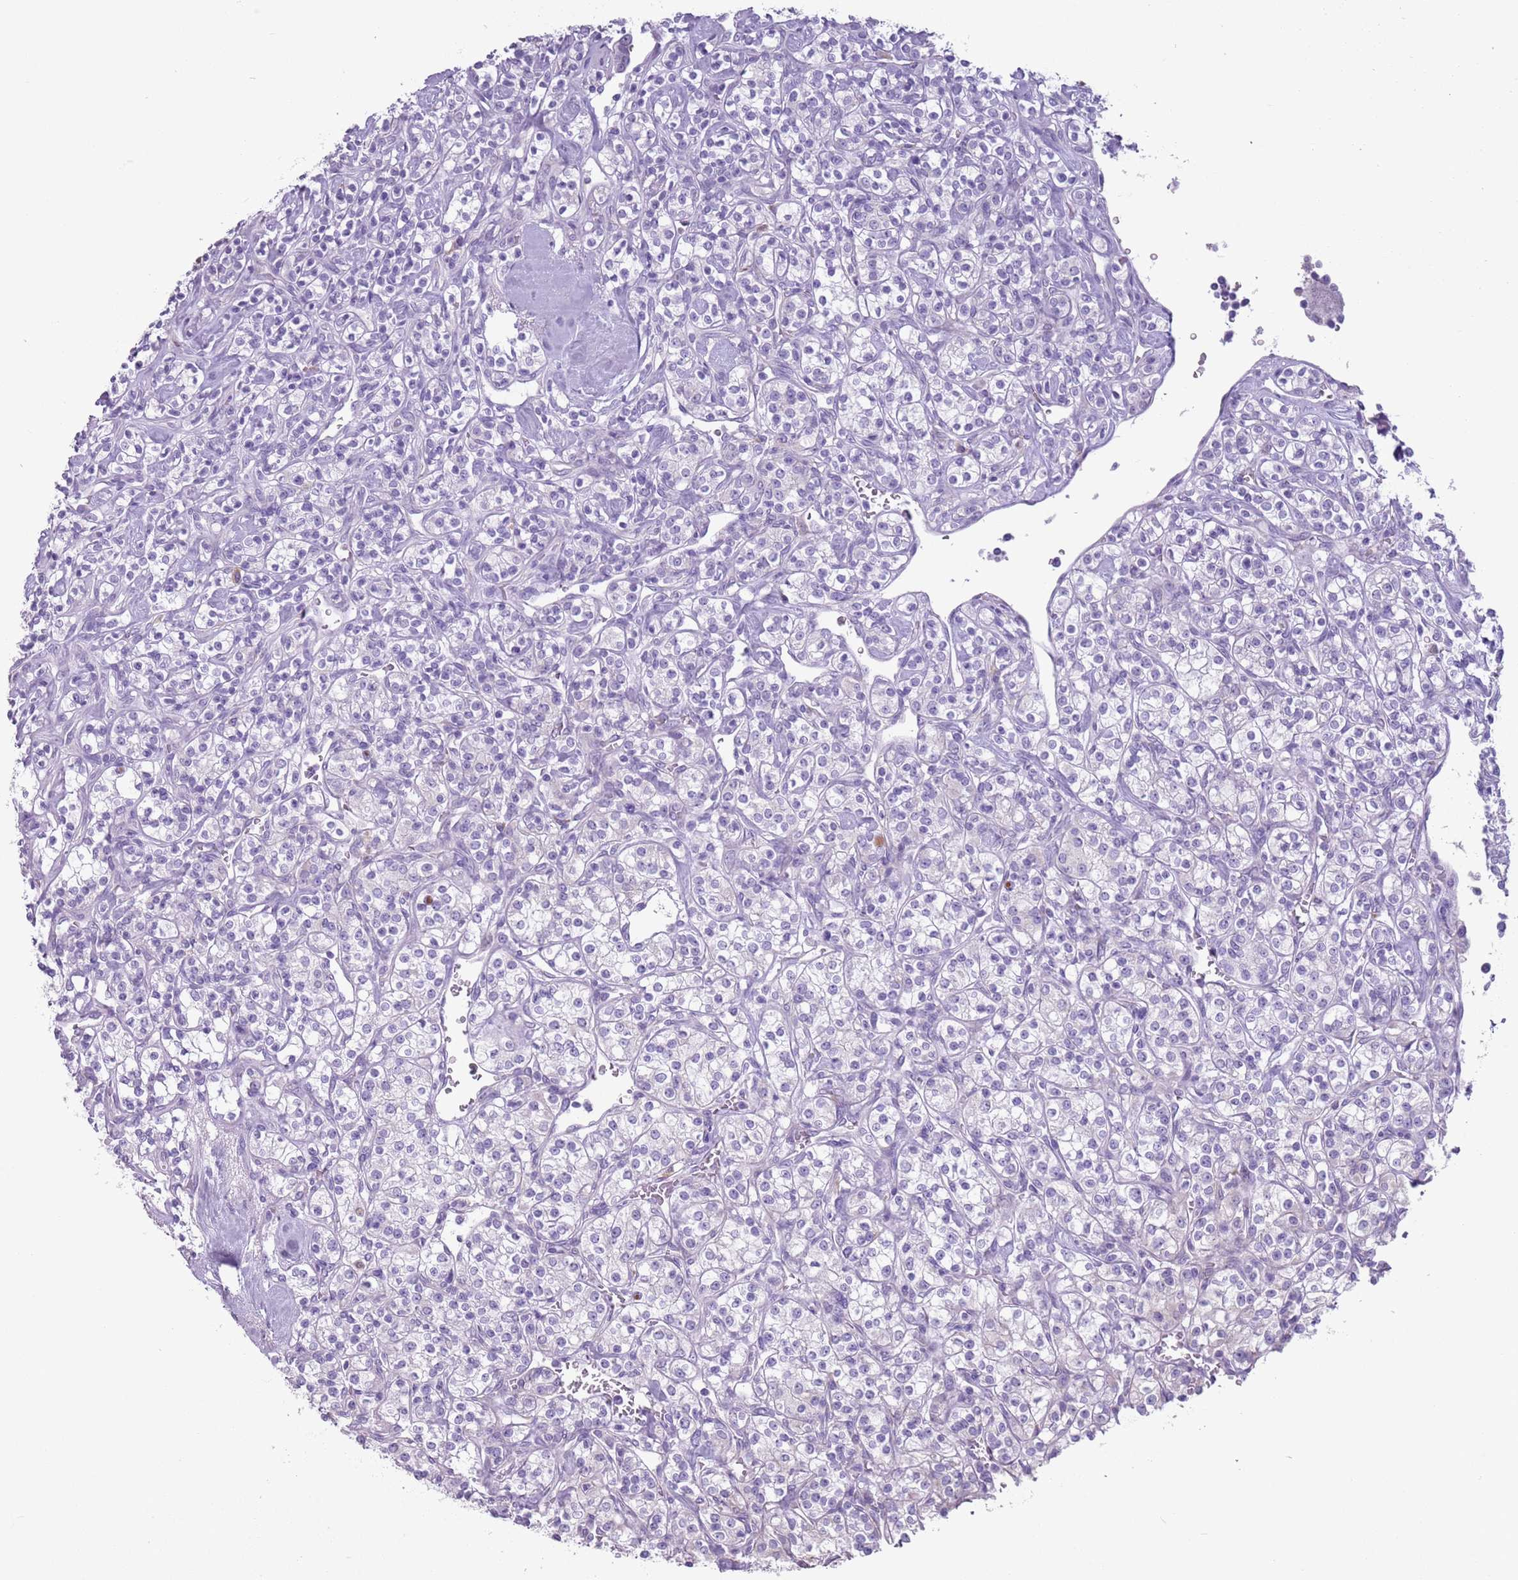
{"staining": {"intensity": "negative", "quantity": "none", "location": "none"}, "tissue": "renal cancer", "cell_type": "Tumor cells", "image_type": "cancer", "snomed": [{"axis": "morphology", "description": "Adenocarcinoma, NOS"}, {"axis": "topography", "description": "Kidney"}], "caption": "This micrograph is of adenocarcinoma (renal) stained with IHC to label a protein in brown with the nuclei are counter-stained blue. There is no expression in tumor cells. (DAB (3,3'-diaminobenzidine) immunohistochemistry with hematoxylin counter stain).", "gene": "HYOU1", "patient": {"sex": "male", "age": 77}}